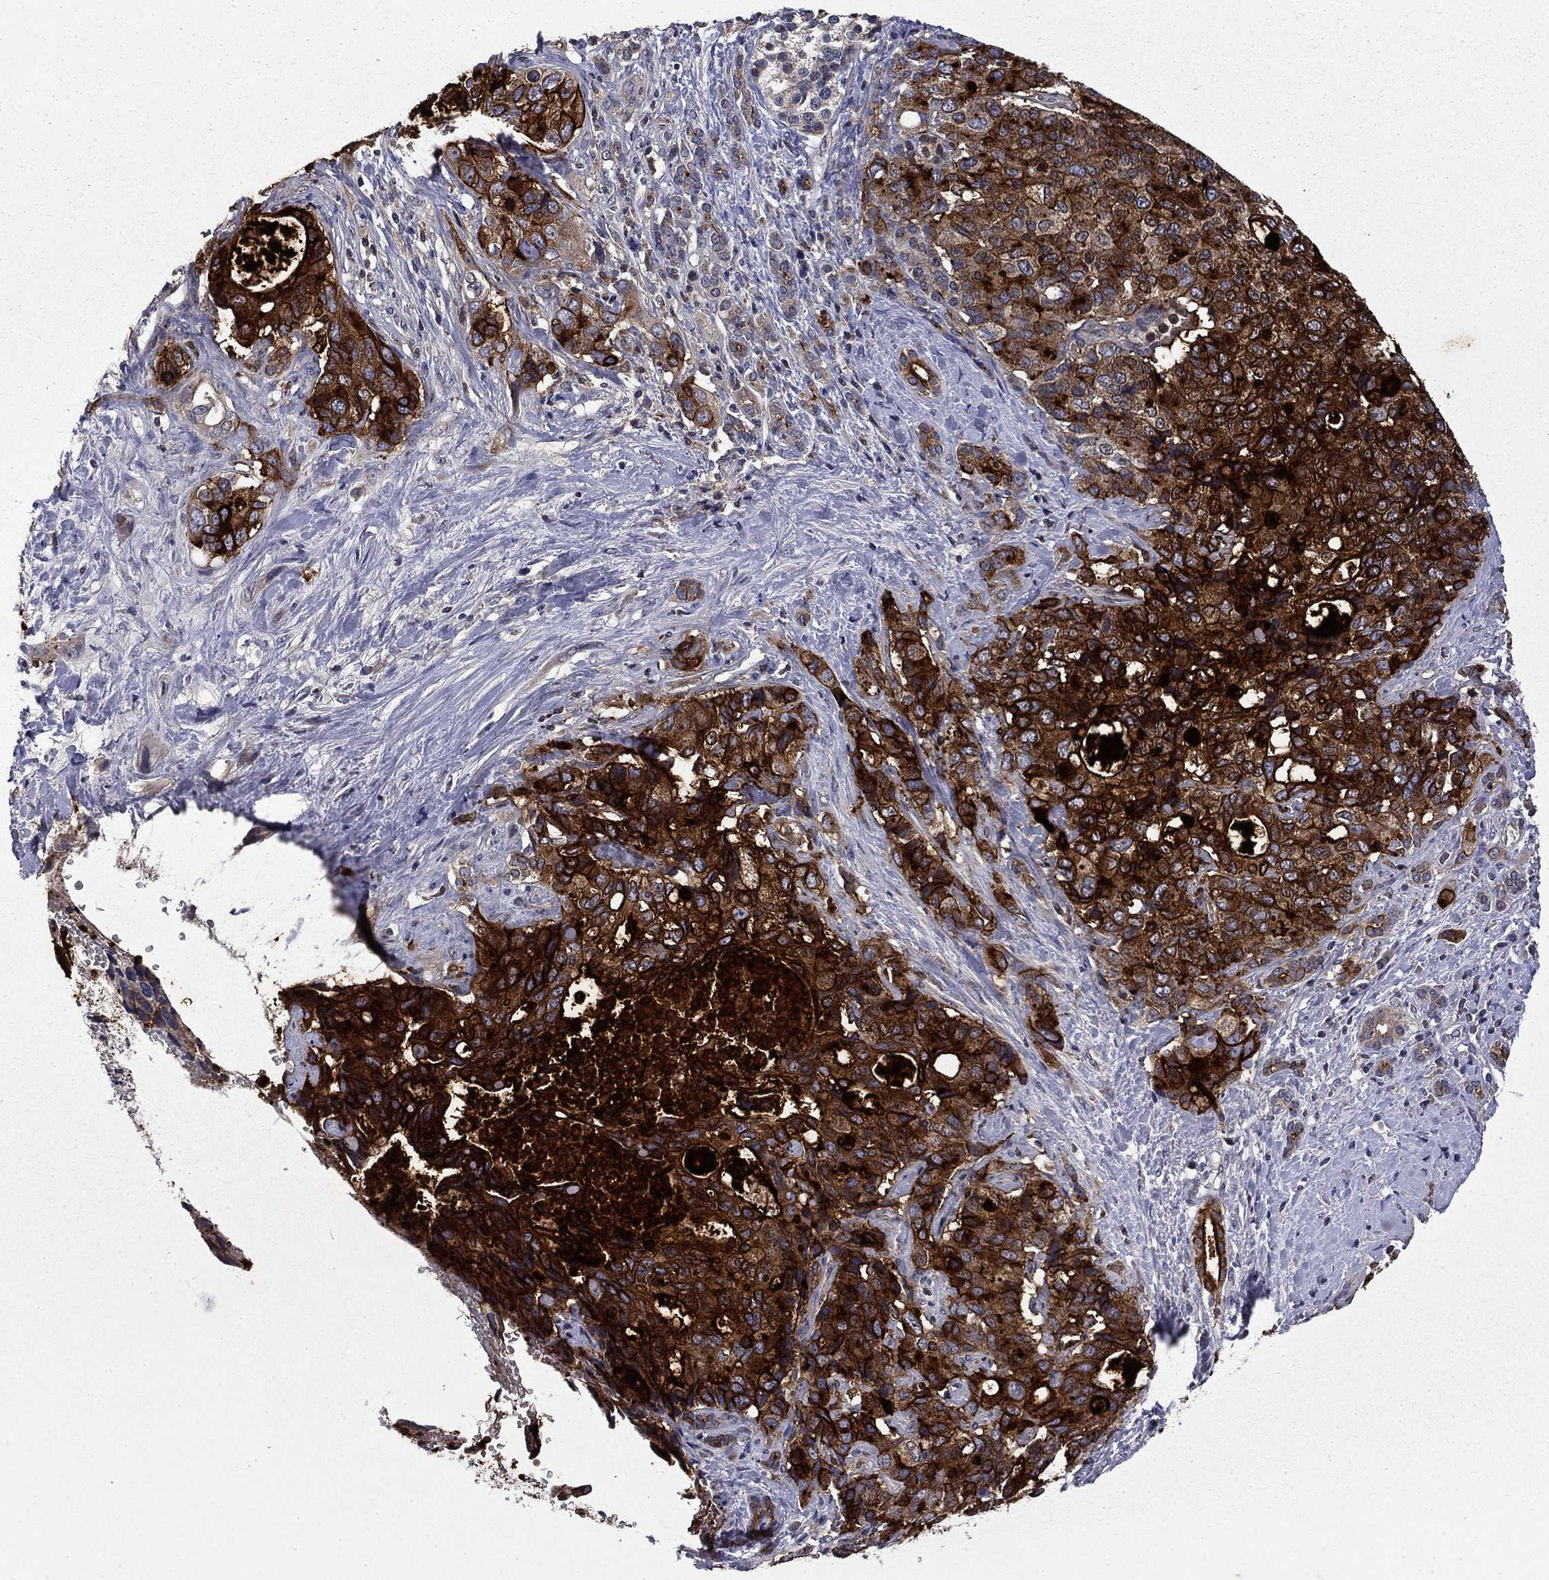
{"staining": {"intensity": "strong", "quantity": ">75%", "location": "cytoplasmic/membranous"}, "tissue": "pancreatic cancer", "cell_type": "Tumor cells", "image_type": "cancer", "snomed": [{"axis": "morphology", "description": "Adenocarcinoma, NOS"}, {"axis": "topography", "description": "Pancreas"}], "caption": "The image shows a brown stain indicating the presence of a protein in the cytoplasmic/membranous of tumor cells in pancreatic cancer (adenocarcinoma). Using DAB (brown) and hematoxylin (blue) stains, captured at high magnification using brightfield microscopy.", "gene": "CEACAM7", "patient": {"sex": "female", "age": 56}}